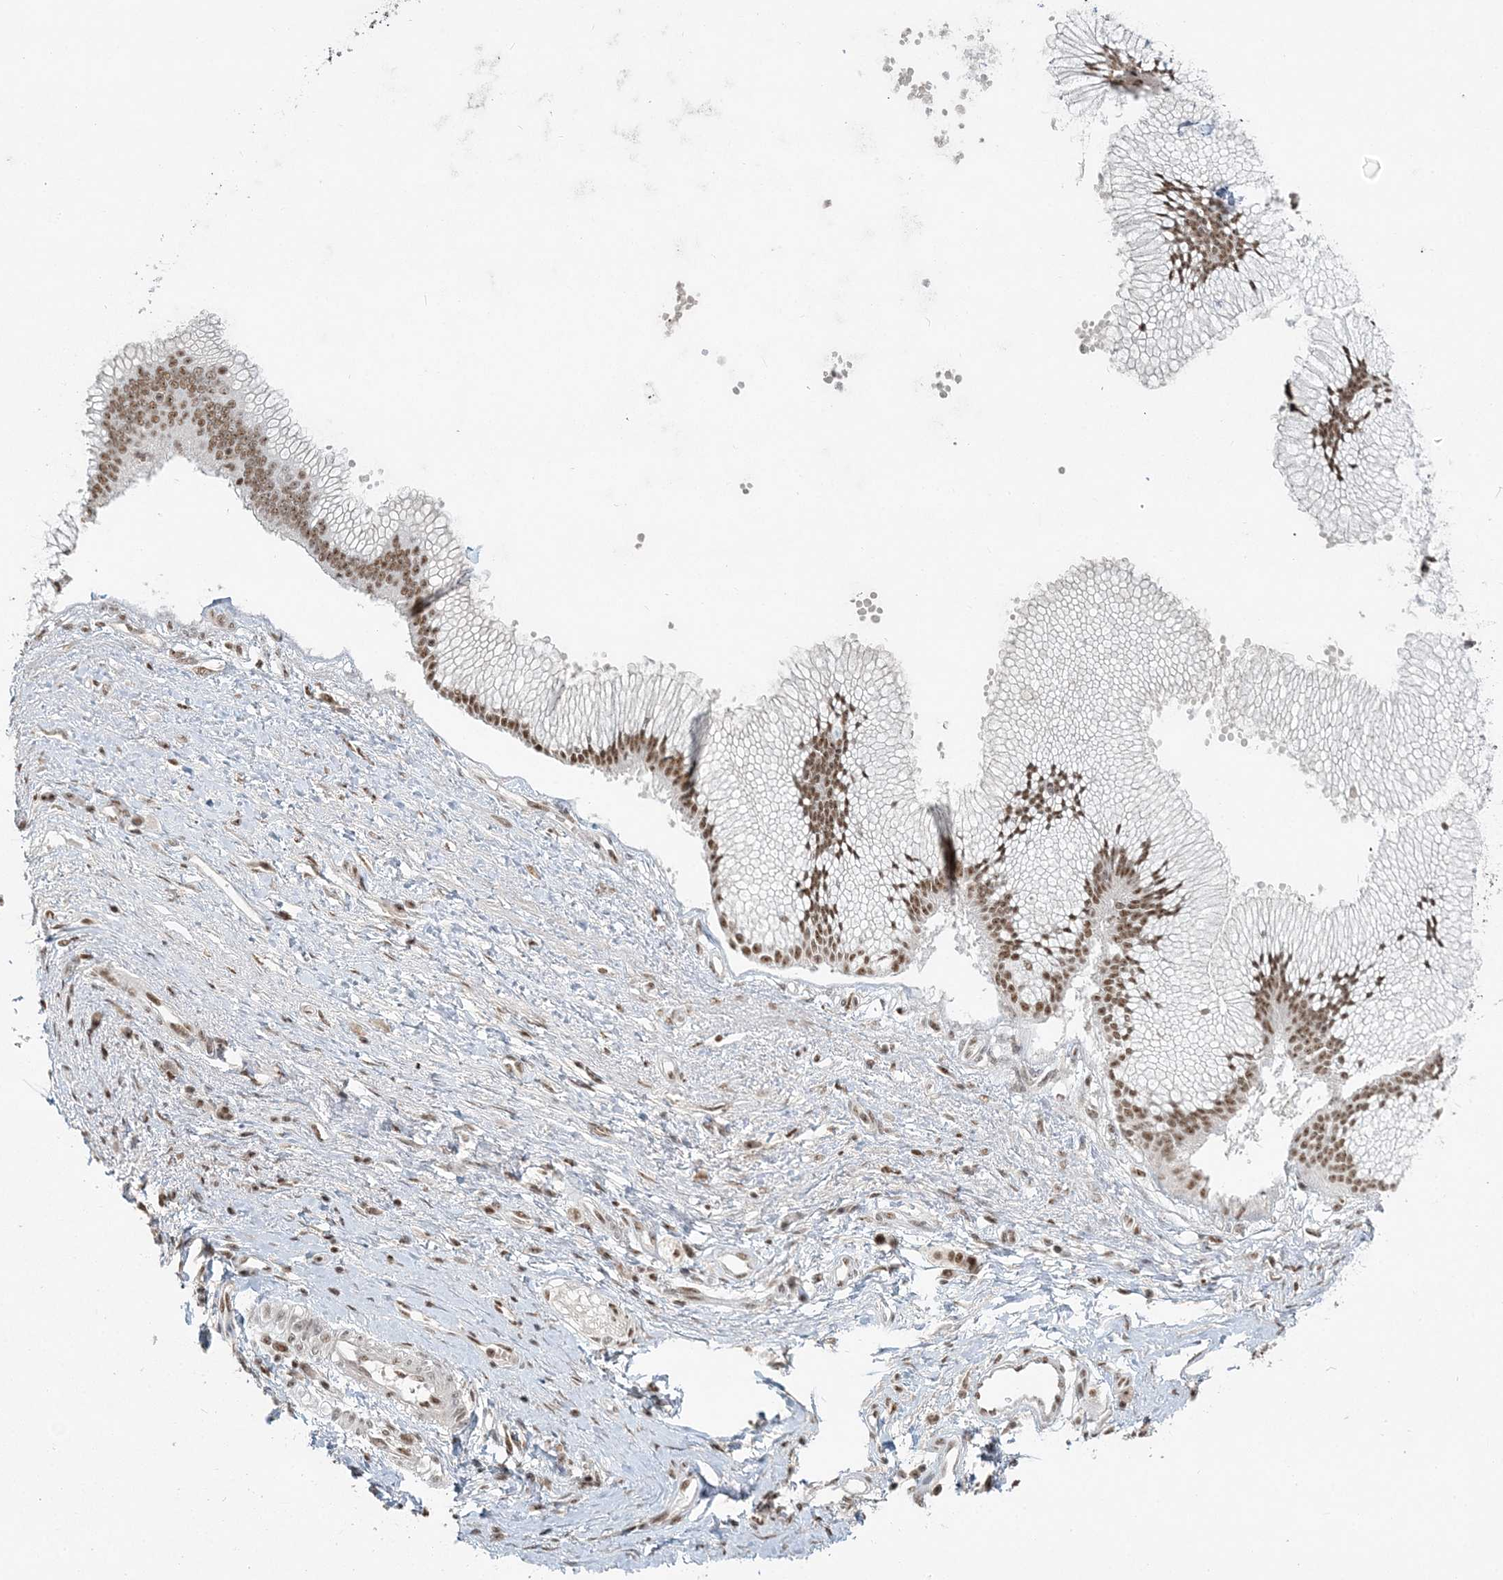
{"staining": {"intensity": "moderate", "quantity": ">75%", "location": "nuclear"}, "tissue": "pancreatic cancer", "cell_type": "Tumor cells", "image_type": "cancer", "snomed": [{"axis": "morphology", "description": "Adenocarcinoma, NOS"}, {"axis": "topography", "description": "Pancreas"}], "caption": "The immunohistochemical stain shows moderate nuclear positivity in tumor cells of pancreatic adenocarcinoma tissue. (DAB = brown stain, brightfield microscopy at high magnification).", "gene": "PLRG1", "patient": {"sex": "male", "age": 68}}